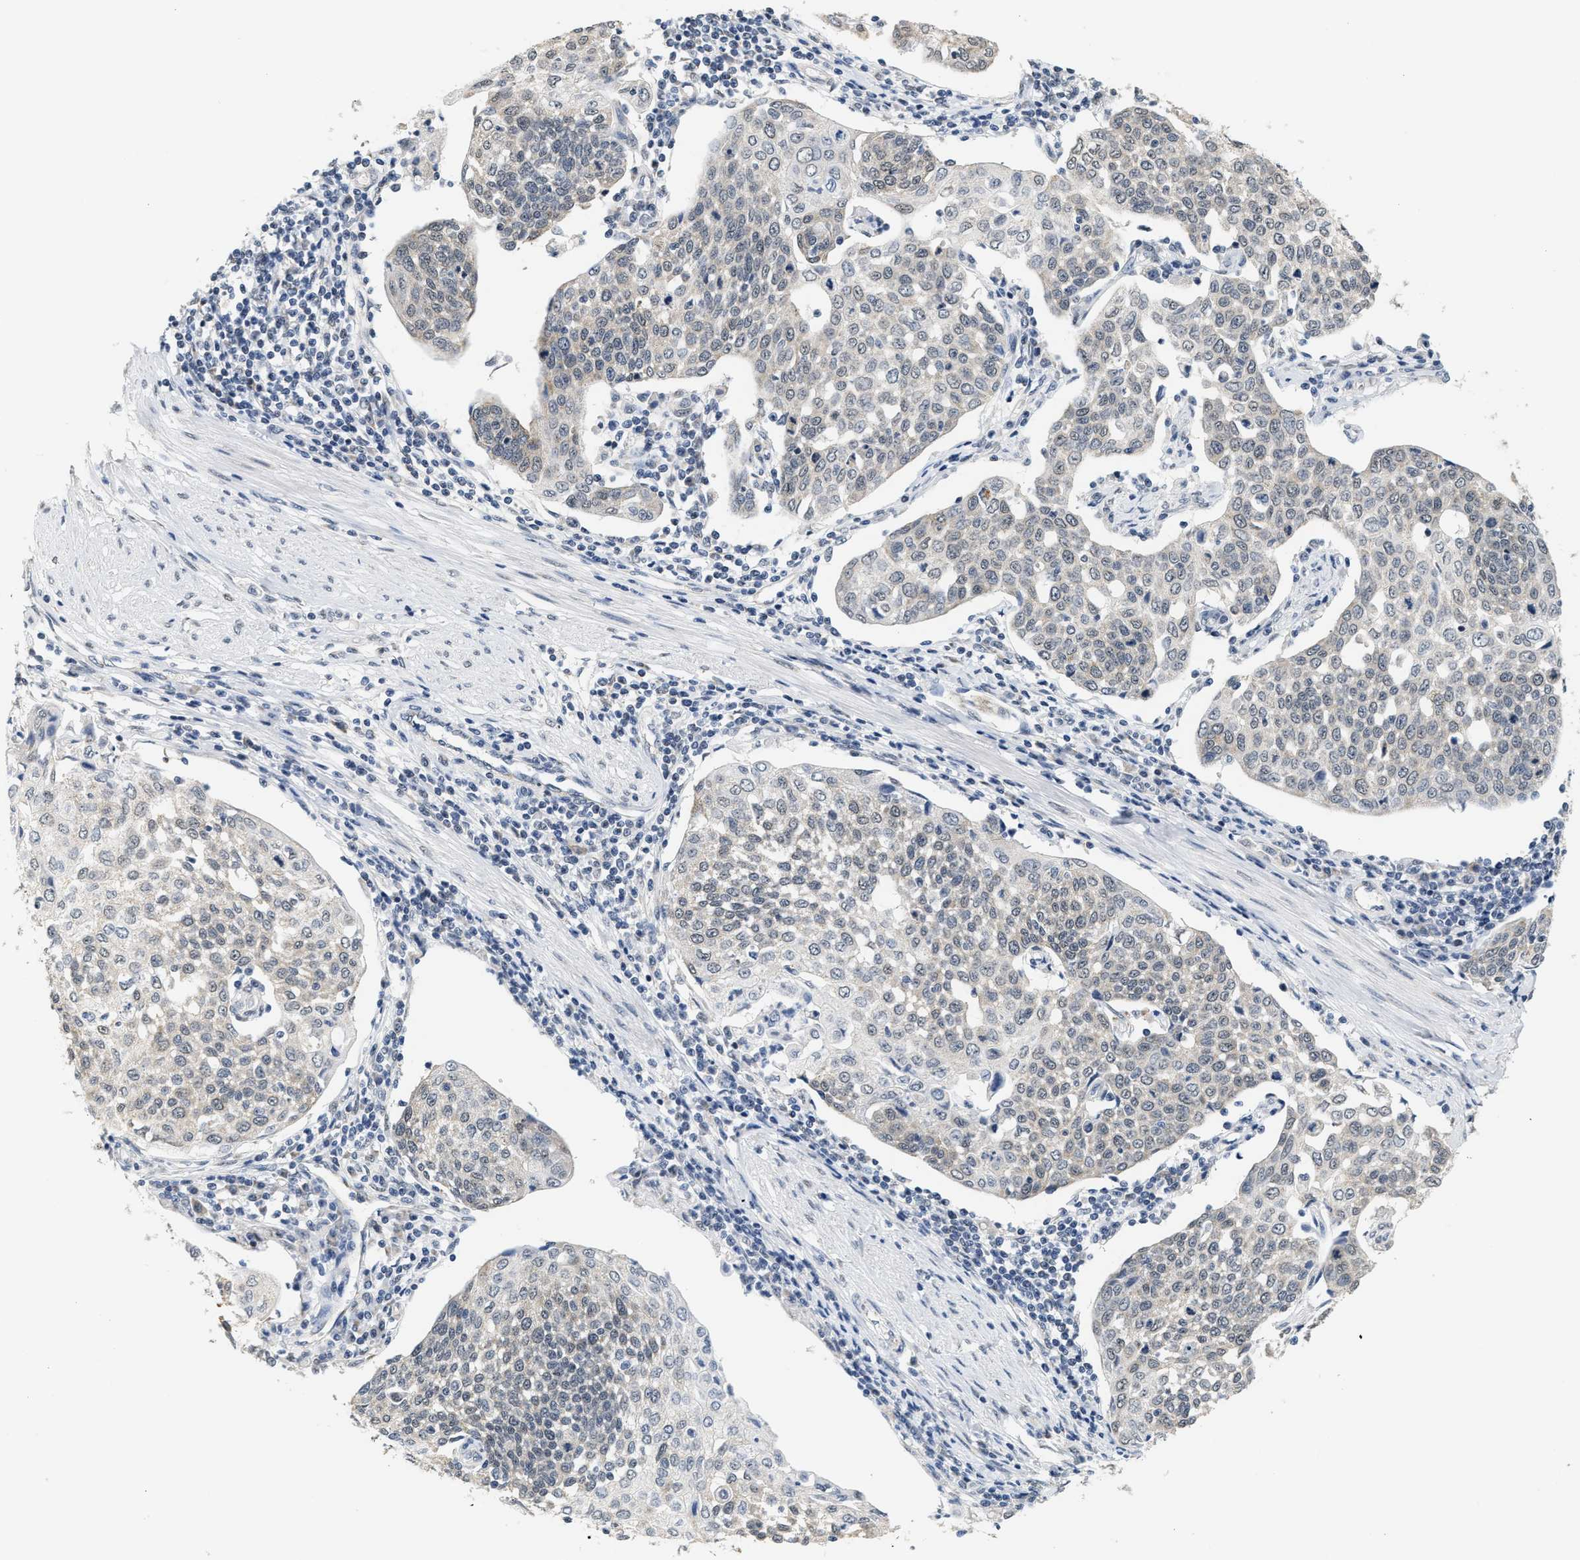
{"staining": {"intensity": "negative", "quantity": "none", "location": "none"}, "tissue": "cervical cancer", "cell_type": "Tumor cells", "image_type": "cancer", "snomed": [{"axis": "morphology", "description": "Squamous cell carcinoma, NOS"}, {"axis": "topography", "description": "Cervix"}], "caption": "Immunohistochemistry photomicrograph of neoplastic tissue: cervical cancer (squamous cell carcinoma) stained with DAB displays no significant protein expression in tumor cells.", "gene": "GIGYF1", "patient": {"sex": "female", "age": 34}}